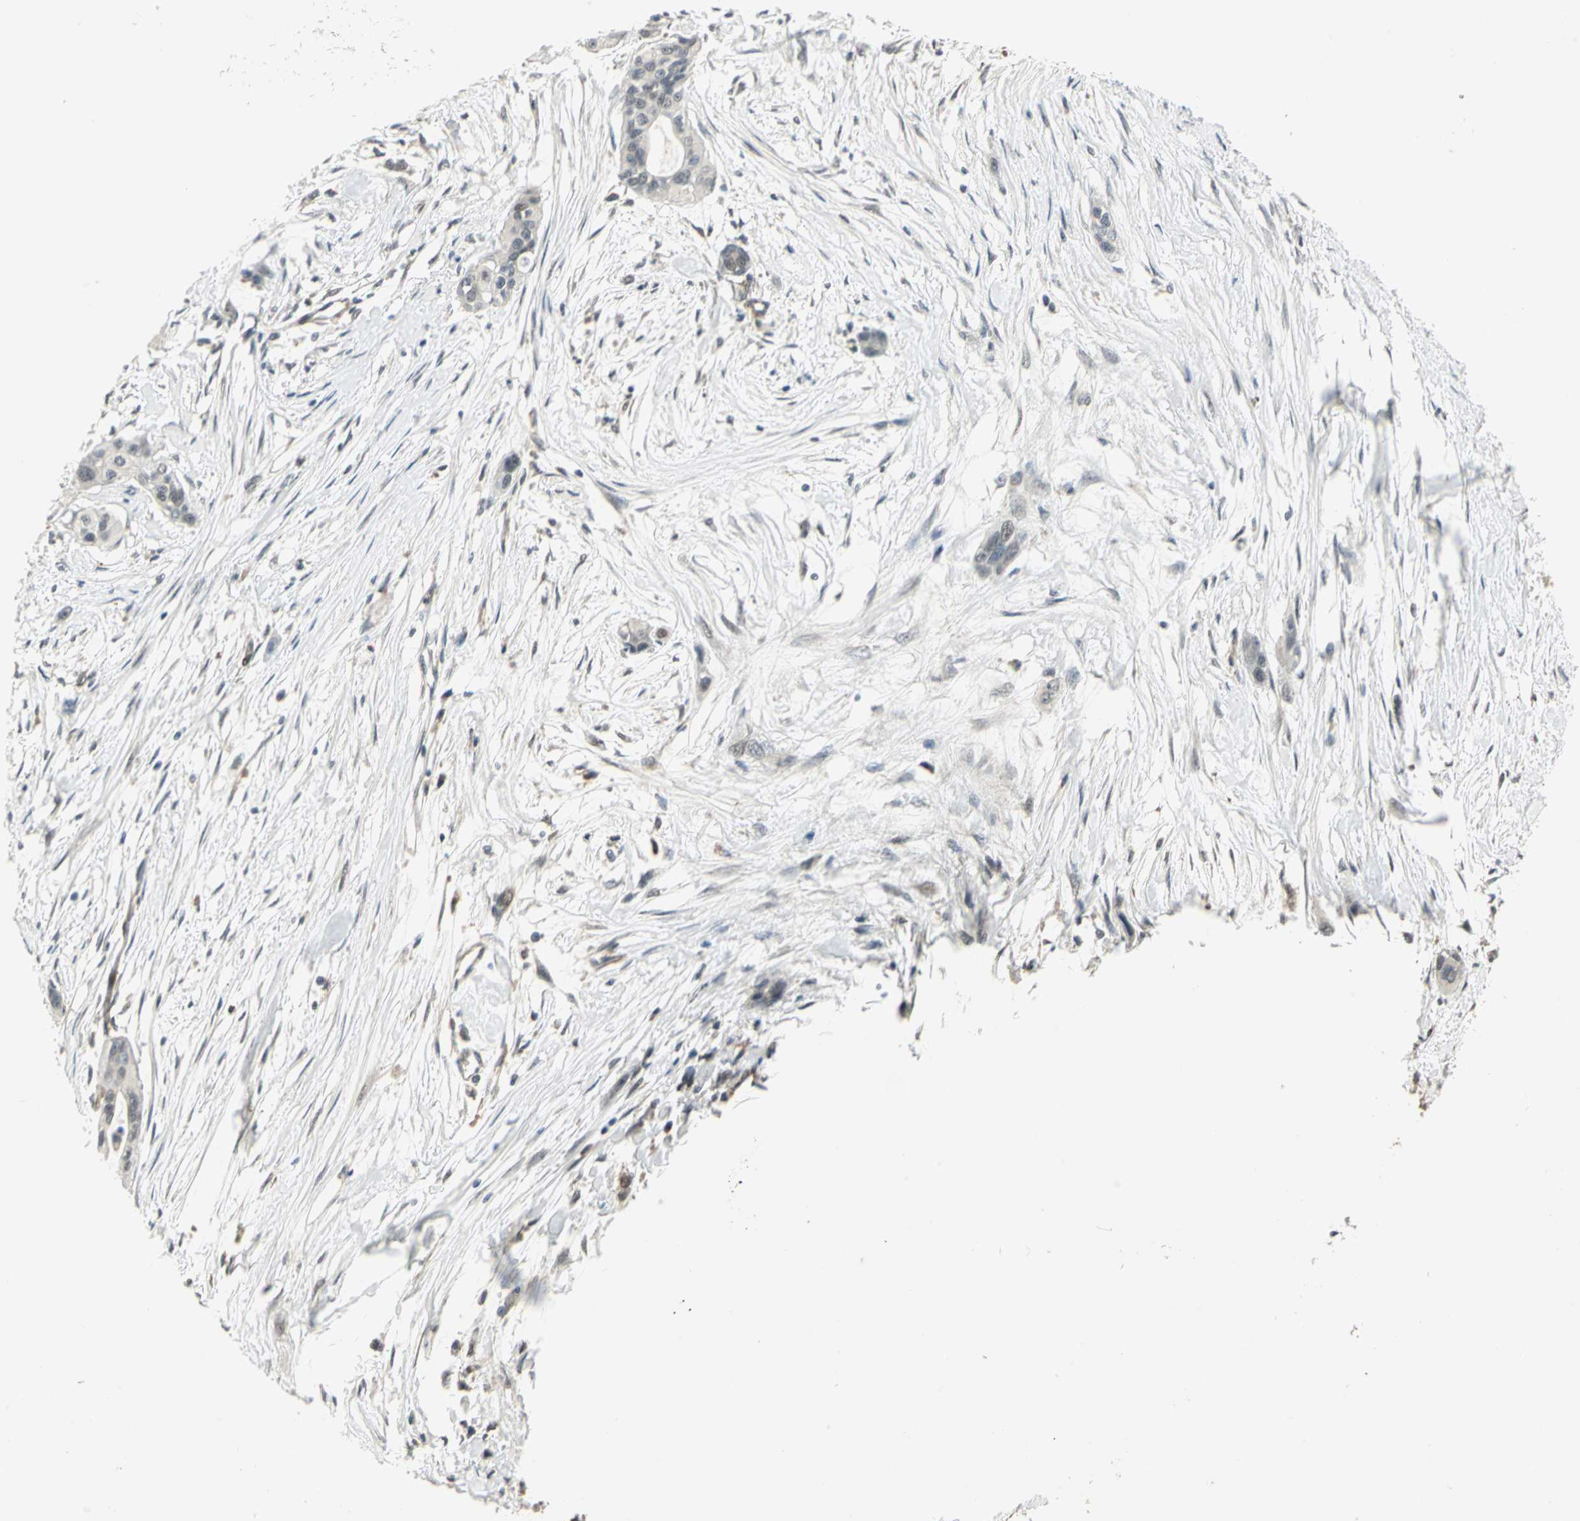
{"staining": {"intensity": "negative", "quantity": "none", "location": "none"}, "tissue": "pancreatic cancer", "cell_type": "Tumor cells", "image_type": "cancer", "snomed": [{"axis": "morphology", "description": "Adenocarcinoma, NOS"}, {"axis": "topography", "description": "Pancreas"}], "caption": "This histopathology image is of adenocarcinoma (pancreatic) stained with IHC to label a protein in brown with the nuclei are counter-stained blue. There is no expression in tumor cells. (DAB (3,3'-diaminobenzidine) immunohistochemistry, high magnification).", "gene": "PLAGL2", "patient": {"sex": "female", "age": 60}}